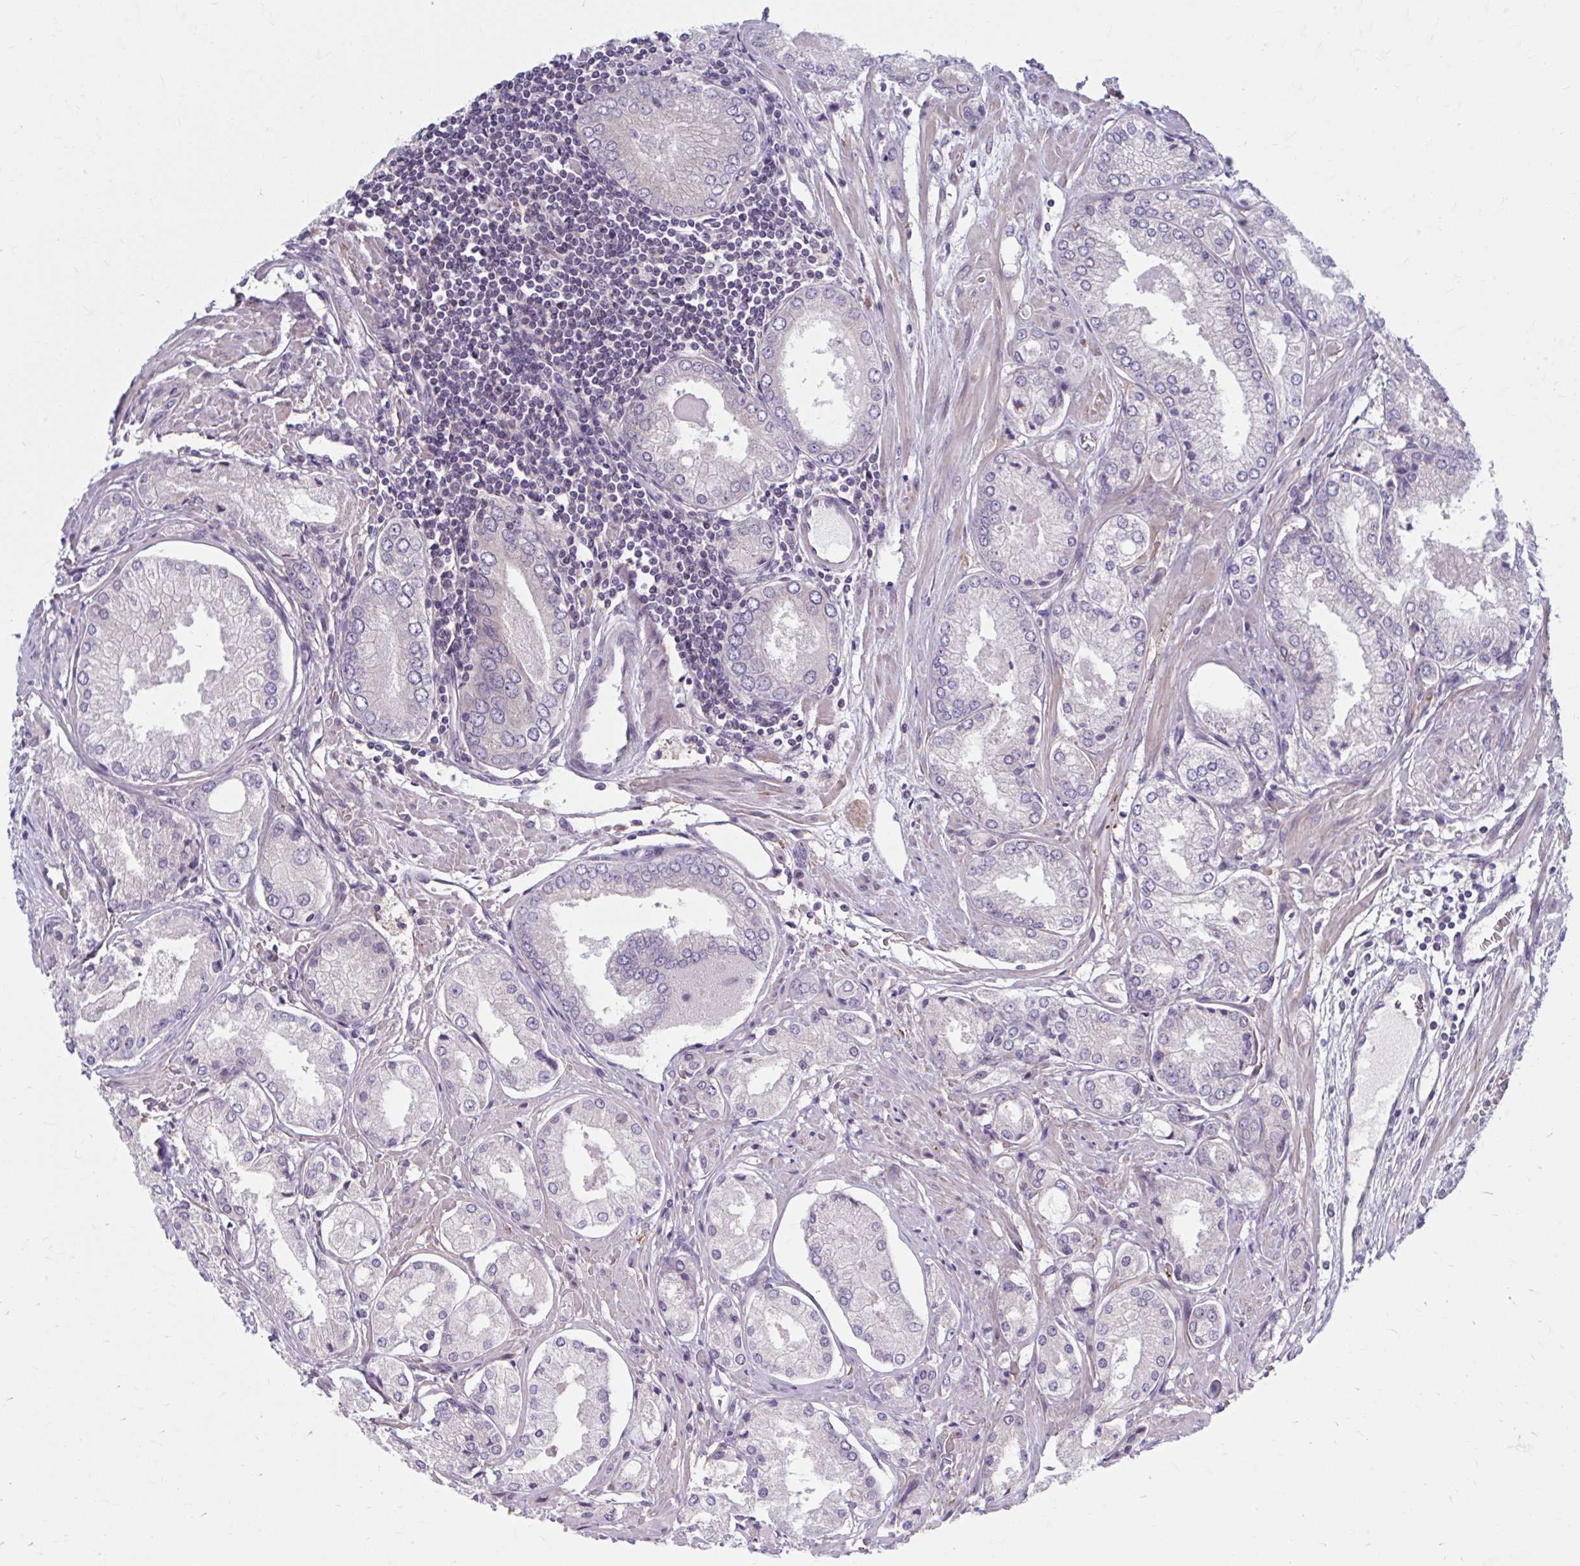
{"staining": {"intensity": "negative", "quantity": "none", "location": "none"}, "tissue": "prostate cancer", "cell_type": "Tumor cells", "image_type": "cancer", "snomed": [{"axis": "morphology", "description": "Adenocarcinoma, Low grade"}, {"axis": "topography", "description": "Prostate"}], "caption": "There is no significant positivity in tumor cells of prostate cancer.", "gene": "CHST3", "patient": {"sex": "male", "age": 68}}